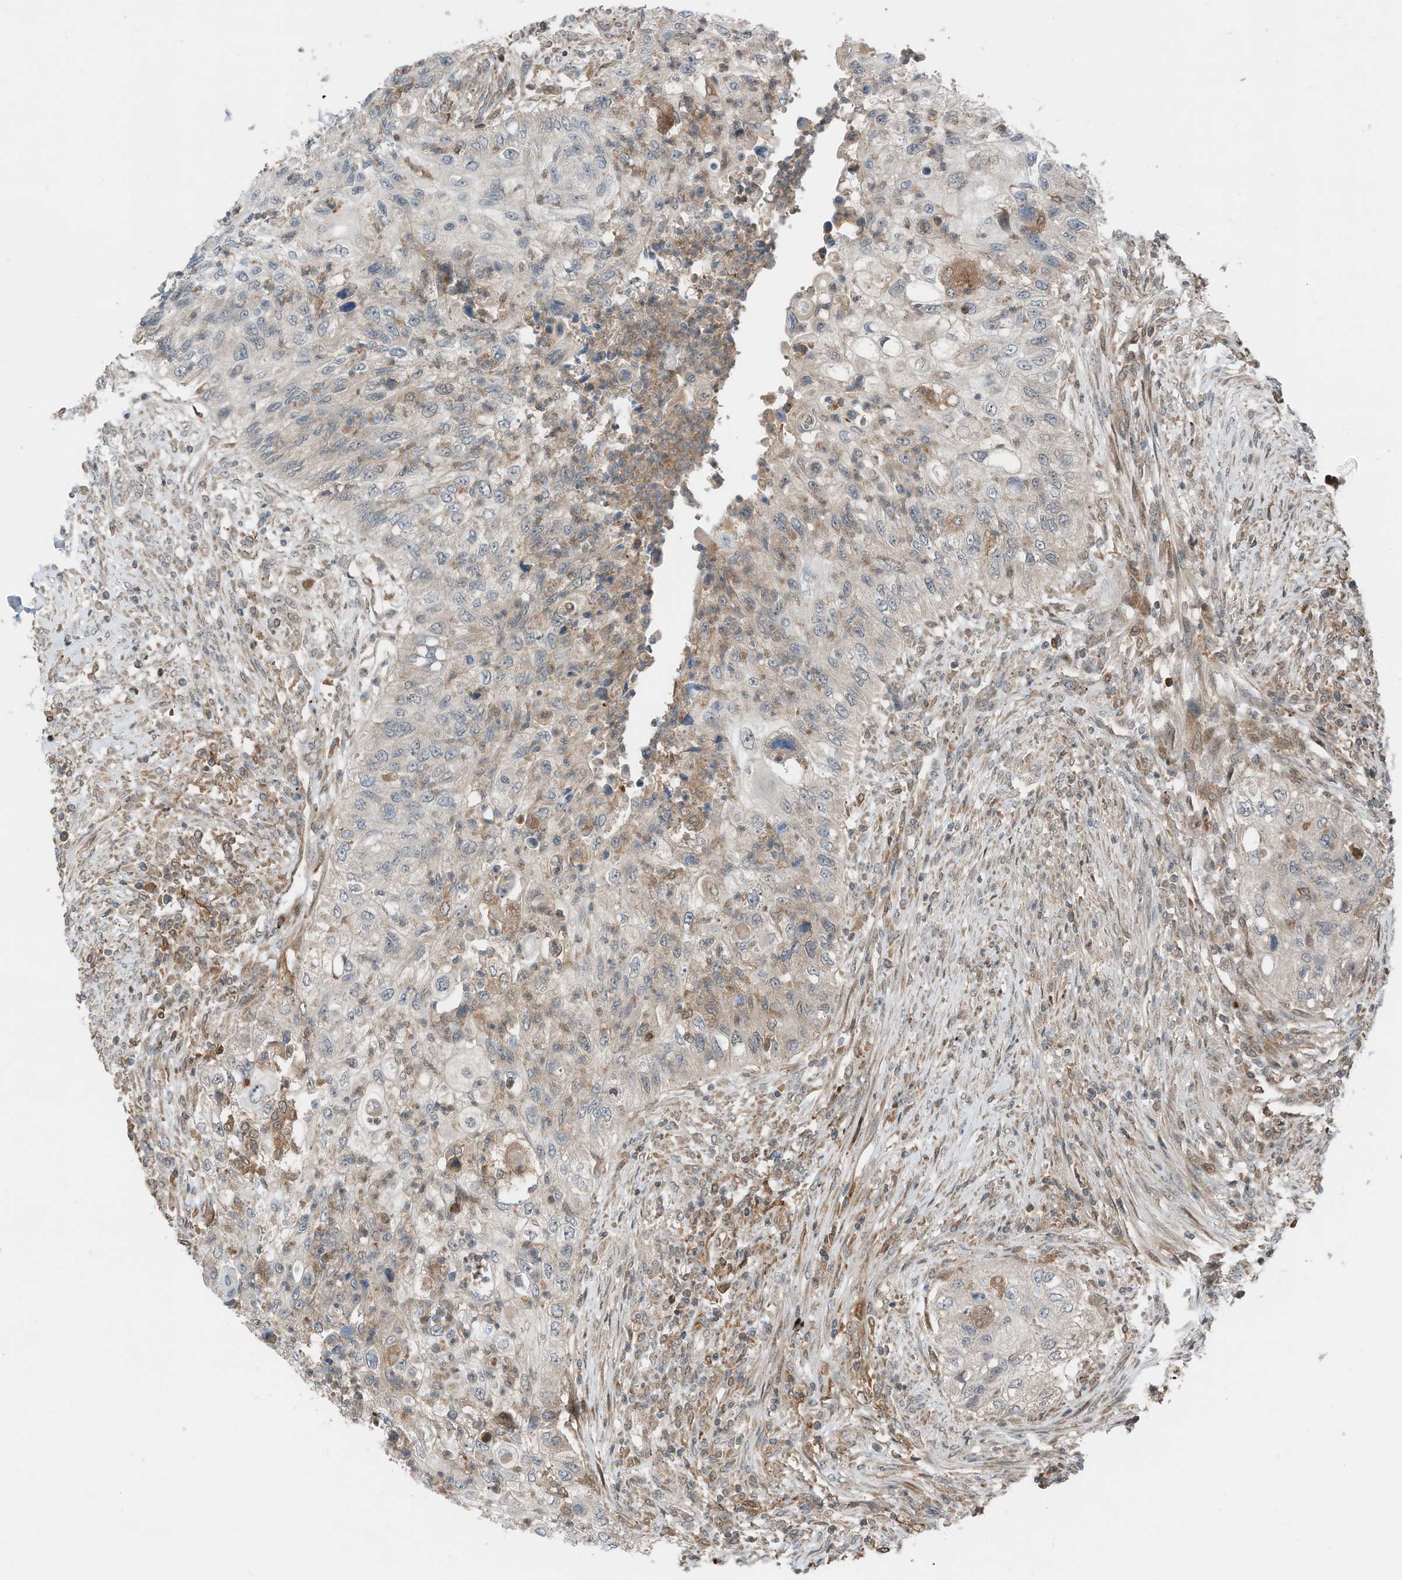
{"staining": {"intensity": "weak", "quantity": "25%-75%", "location": "cytoplasmic/membranous"}, "tissue": "urothelial cancer", "cell_type": "Tumor cells", "image_type": "cancer", "snomed": [{"axis": "morphology", "description": "Urothelial carcinoma, High grade"}, {"axis": "topography", "description": "Urinary bladder"}], "caption": "Protein expression analysis of urothelial cancer exhibits weak cytoplasmic/membranous expression in about 25%-75% of tumor cells.", "gene": "RMND1", "patient": {"sex": "female", "age": 60}}